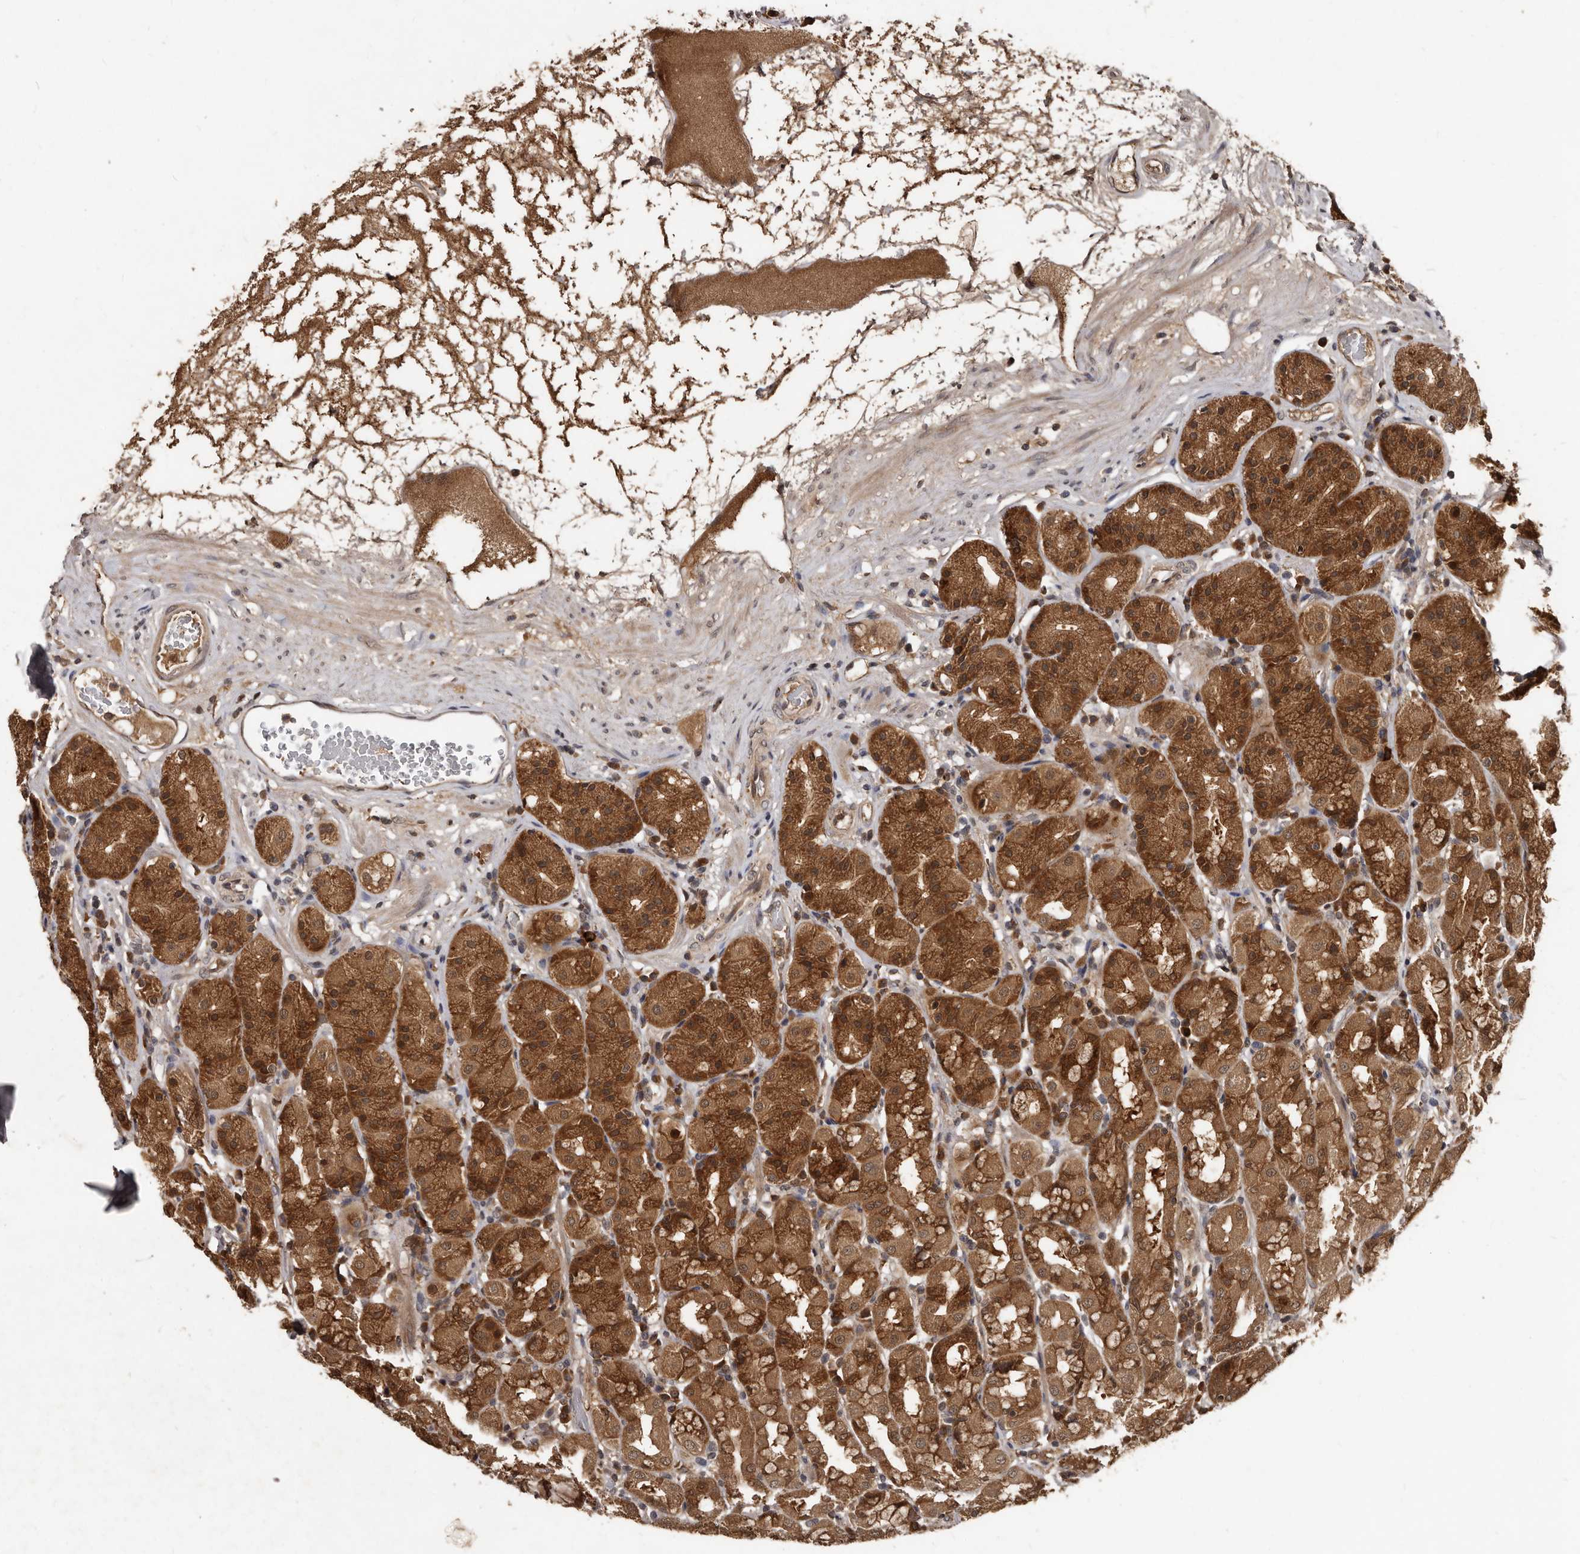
{"staining": {"intensity": "strong", "quantity": ">75%", "location": "cytoplasmic/membranous"}, "tissue": "stomach", "cell_type": "Glandular cells", "image_type": "normal", "snomed": [{"axis": "morphology", "description": "Normal tissue, NOS"}, {"axis": "topography", "description": "Stomach, lower"}], "caption": "Immunohistochemical staining of unremarkable stomach demonstrates >75% levels of strong cytoplasmic/membranous protein staining in approximately >75% of glandular cells.", "gene": "PMVK", "patient": {"sex": "female", "age": 56}}